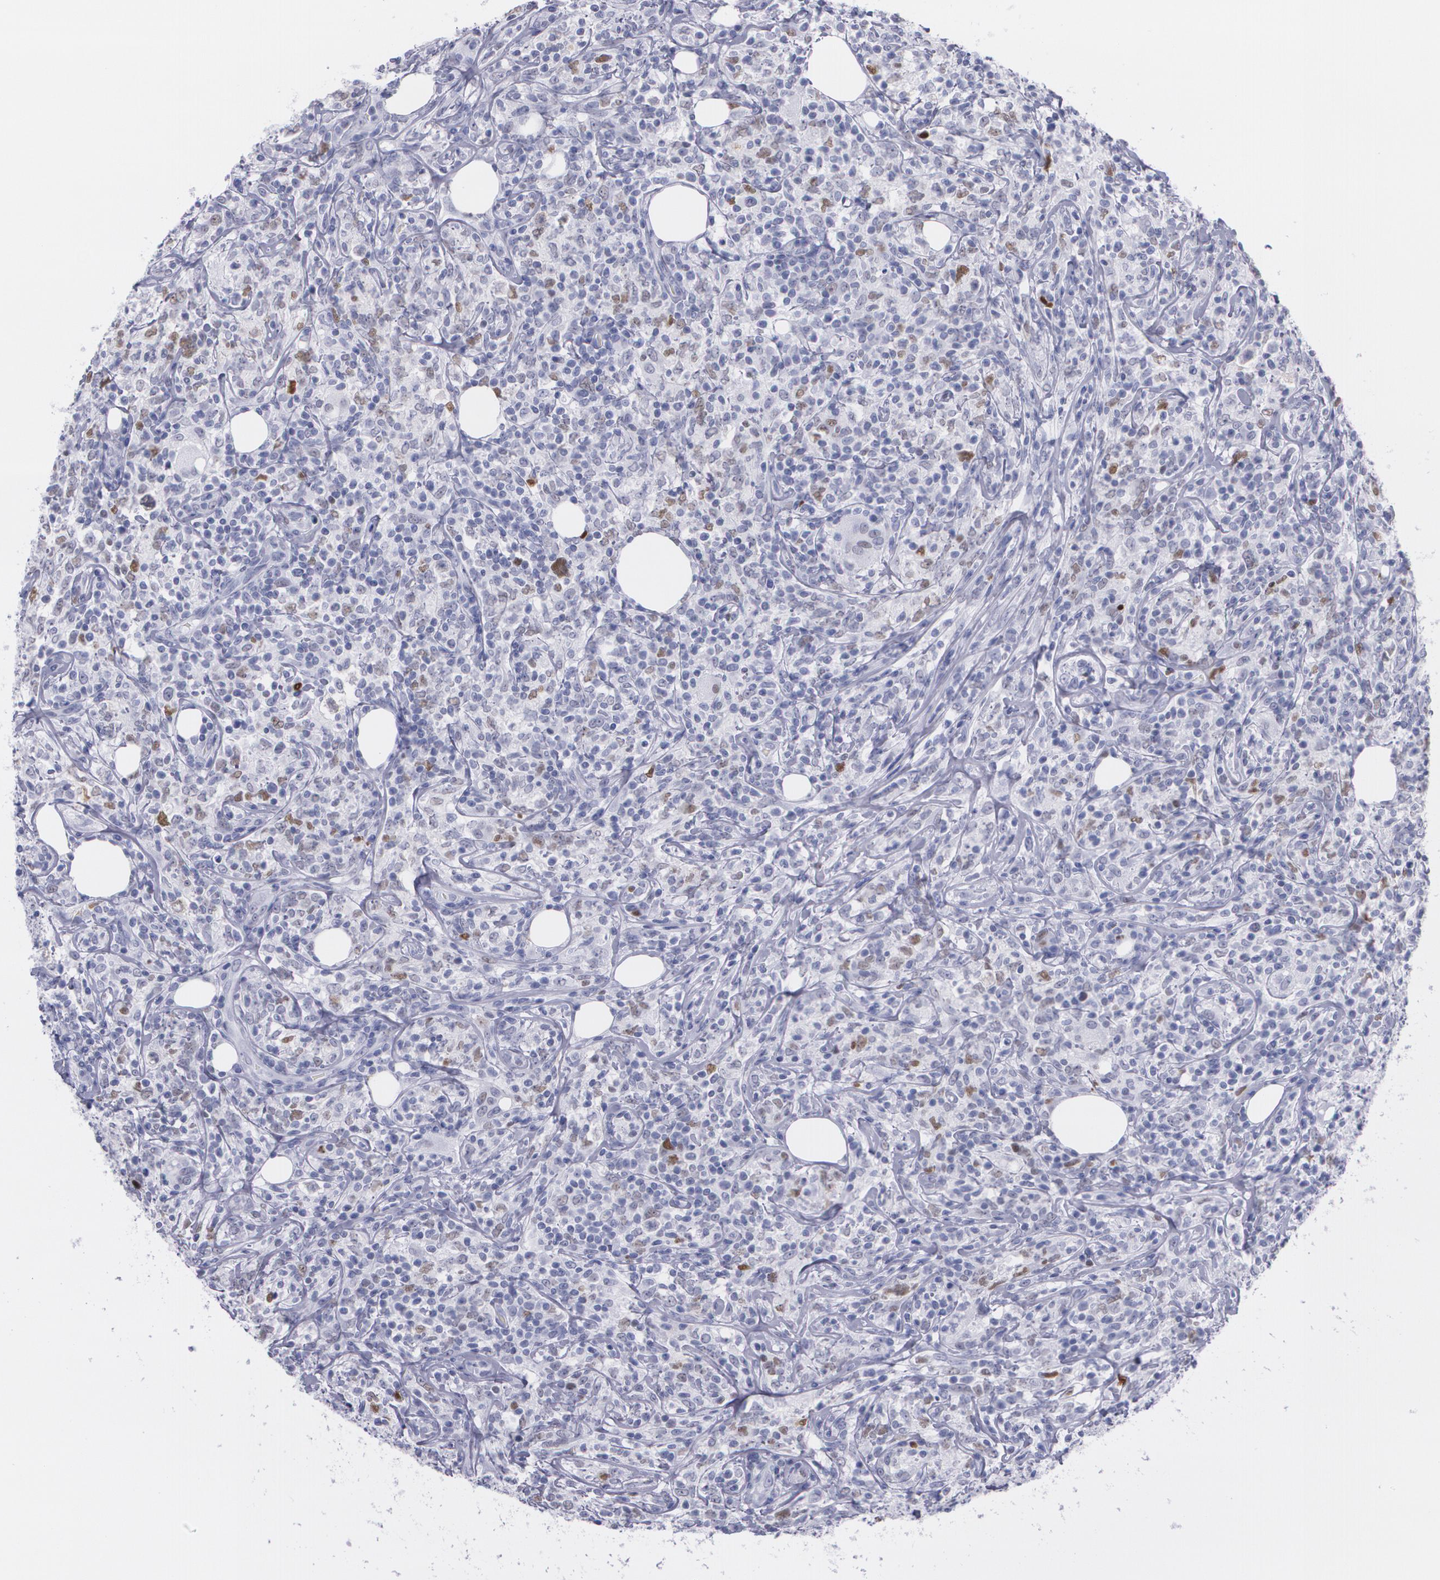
{"staining": {"intensity": "weak", "quantity": "<25%", "location": "nuclear"}, "tissue": "lymphoma", "cell_type": "Tumor cells", "image_type": "cancer", "snomed": [{"axis": "morphology", "description": "Malignant lymphoma, non-Hodgkin's type, High grade"}, {"axis": "topography", "description": "Lymph node"}], "caption": "There is no significant staining in tumor cells of high-grade malignant lymphoma, non-Hodgkin's type.", "gene": "TP53", "patient": {"sex": "female", "age": 84}}